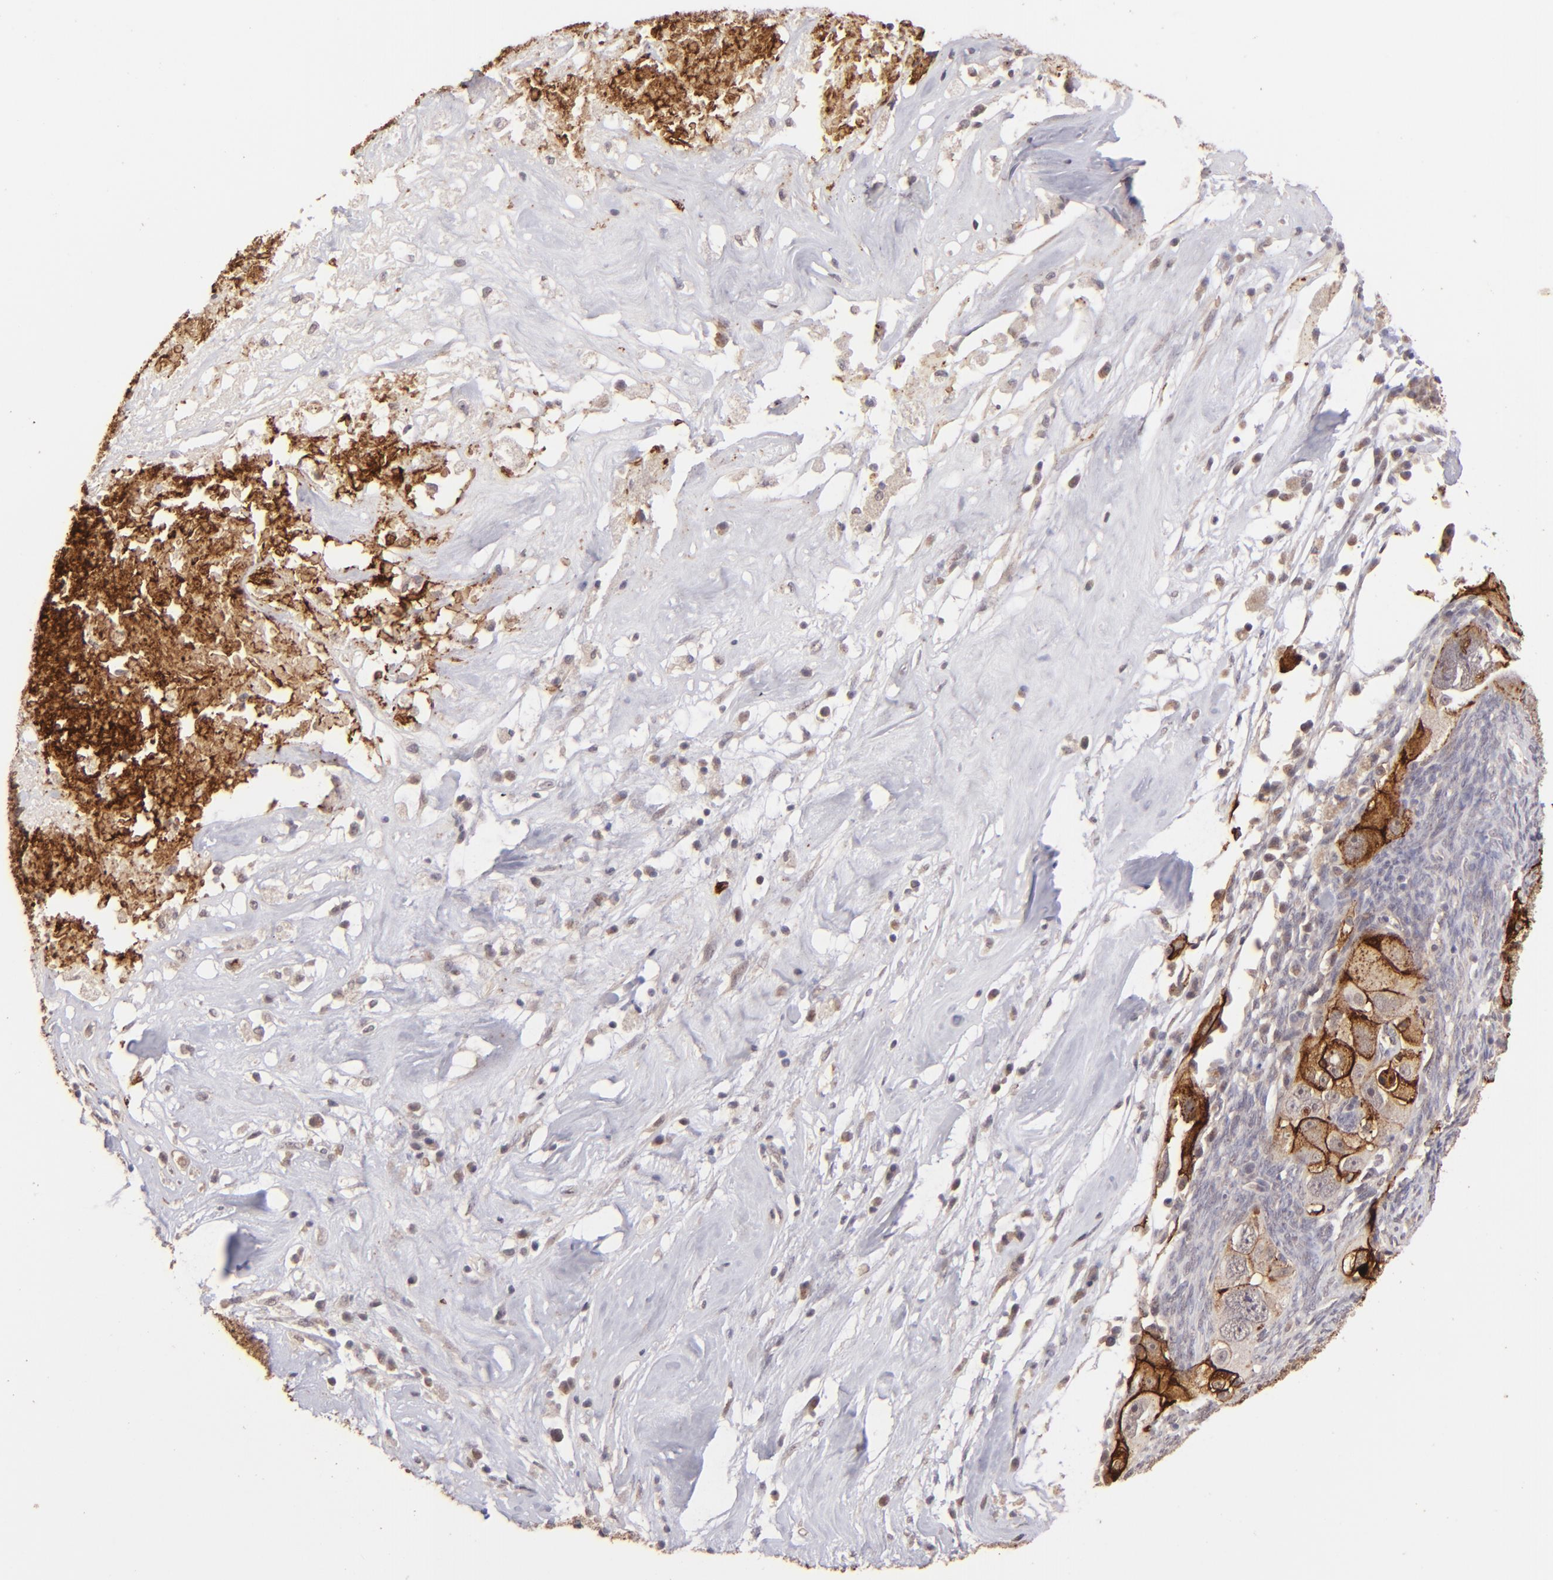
{"staining": {"intensity": "moderate", "quantity": "25%-75%", "location": "cytoplasmic/membranous"}, "tissue": "ovarian cancer", "cell_type": "Tumor cells", "image_type": "cancer", "snomed": [{"axis": "morphology", "description": "Normal tissue, NOS"}, {"axis": "morphology", "description": "Cystadenocarcinoma, serous, NOS"}, {"axis": "topography", "description": "Ovary"}], "caption": "A medium amount of moderate cytoplasmic/membranous expression is present in approximately 25%-75% of tumor cells in serous cystadenocarcinoma (ovarian) tissue. (Stains: DAB (3,3'-diaminobenzidine) in brown, nuclei in blue, Microscopy: brightfield microscopy at high magnification).", "gene": "CLDN1", "patient": {"sex": "female", "age": 62}}